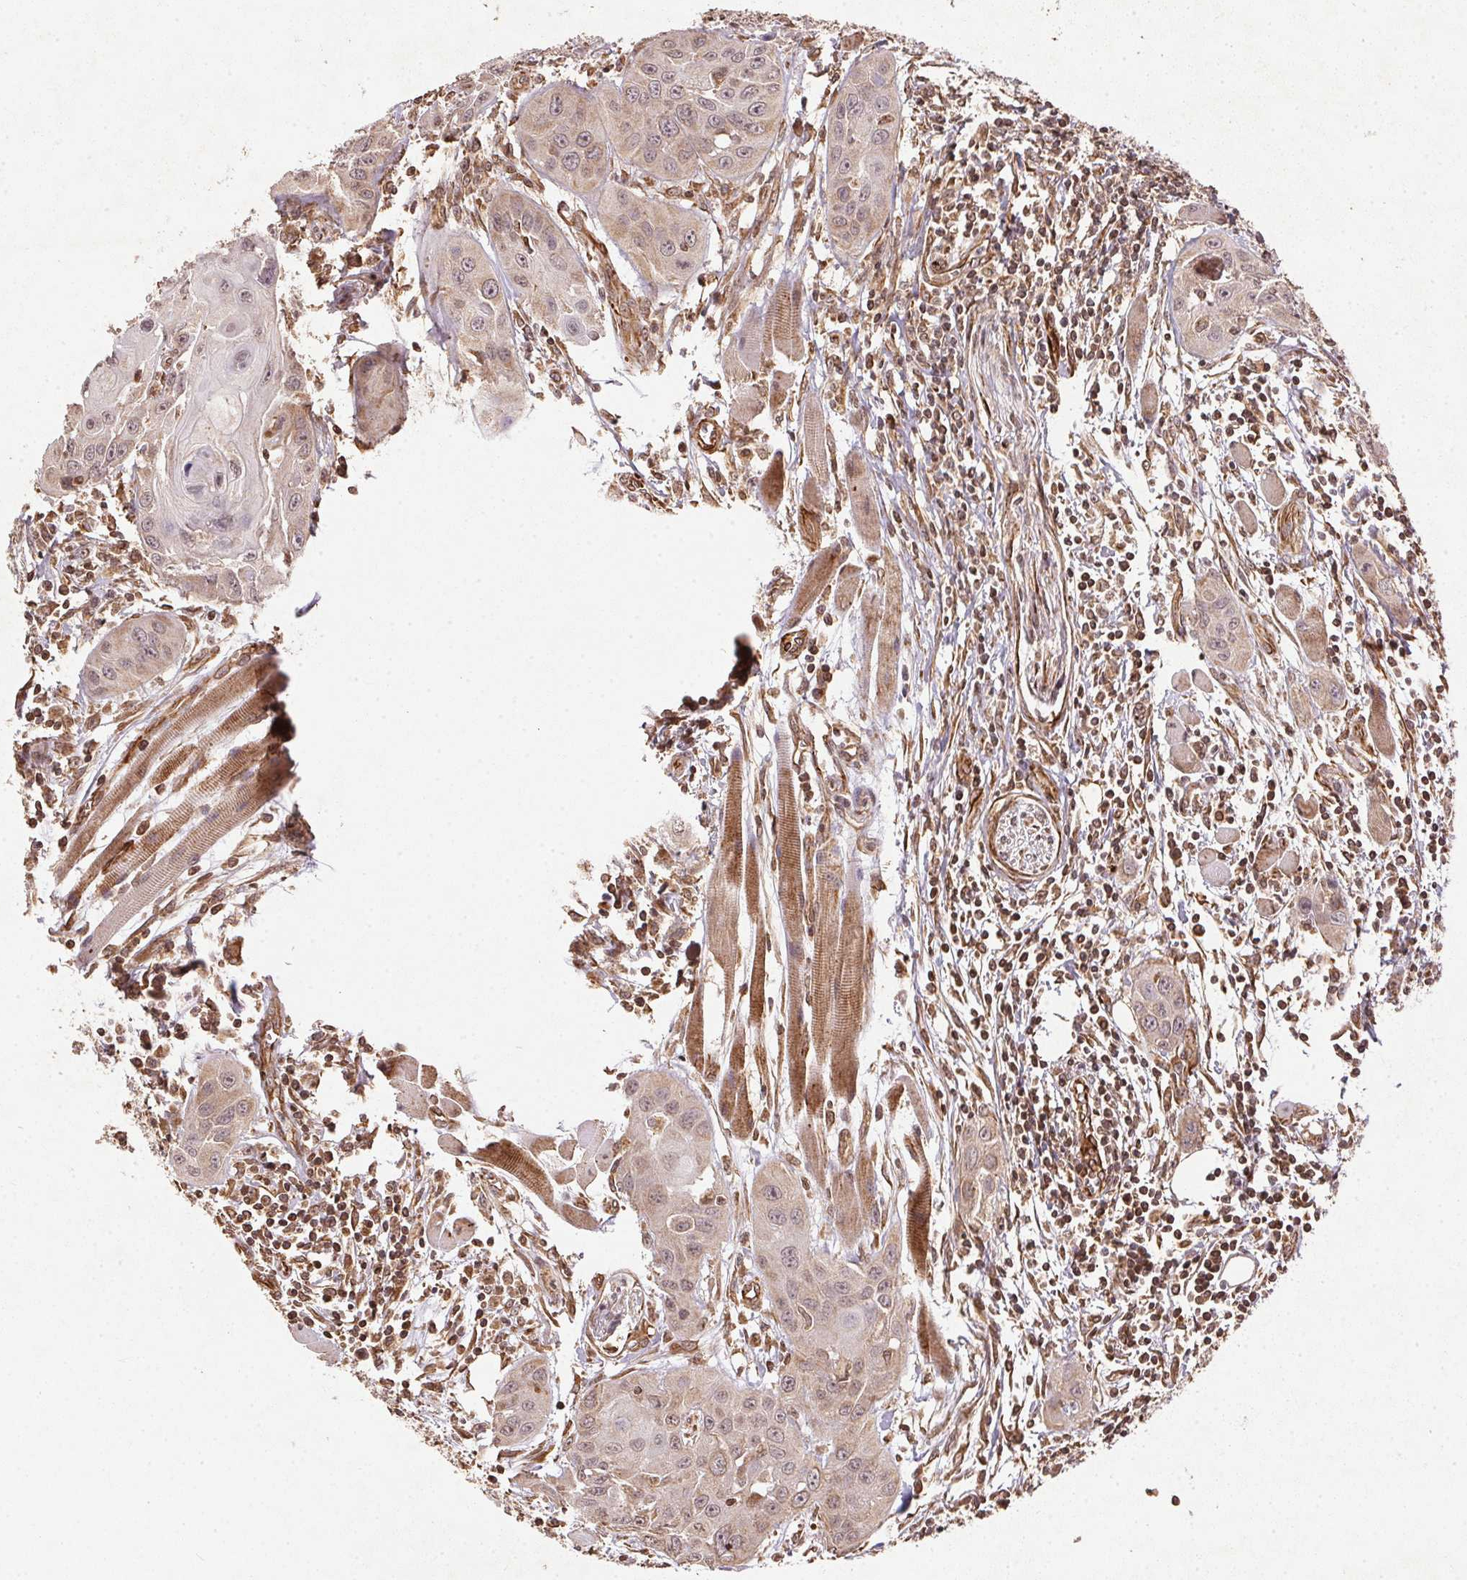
{"staining": {"intensity": "weak", "quantity": "25%-75%", "location": "cytoplasmic/membranous"}, "tissue": "head and neck cancer", "cell_type": "Tumor cells", "image_type": "cancer", "snomed": [{"axis": "morphology", "description": "Squamous cell carcinoma, NOS"}, {"axis": "topography", "description": "Oral tissue"}, {"axis": "topography", "description": "Head-Neck"}], "caption": "Head and neck cancer (squamous cell carcinoma) stained with a brown dye reveals weak cytoplasmic/membranous positive expression in about 25%-75% of tumor cells.", "gene": "SPRED2", "patient": {"sex": "male", "age": 58}}